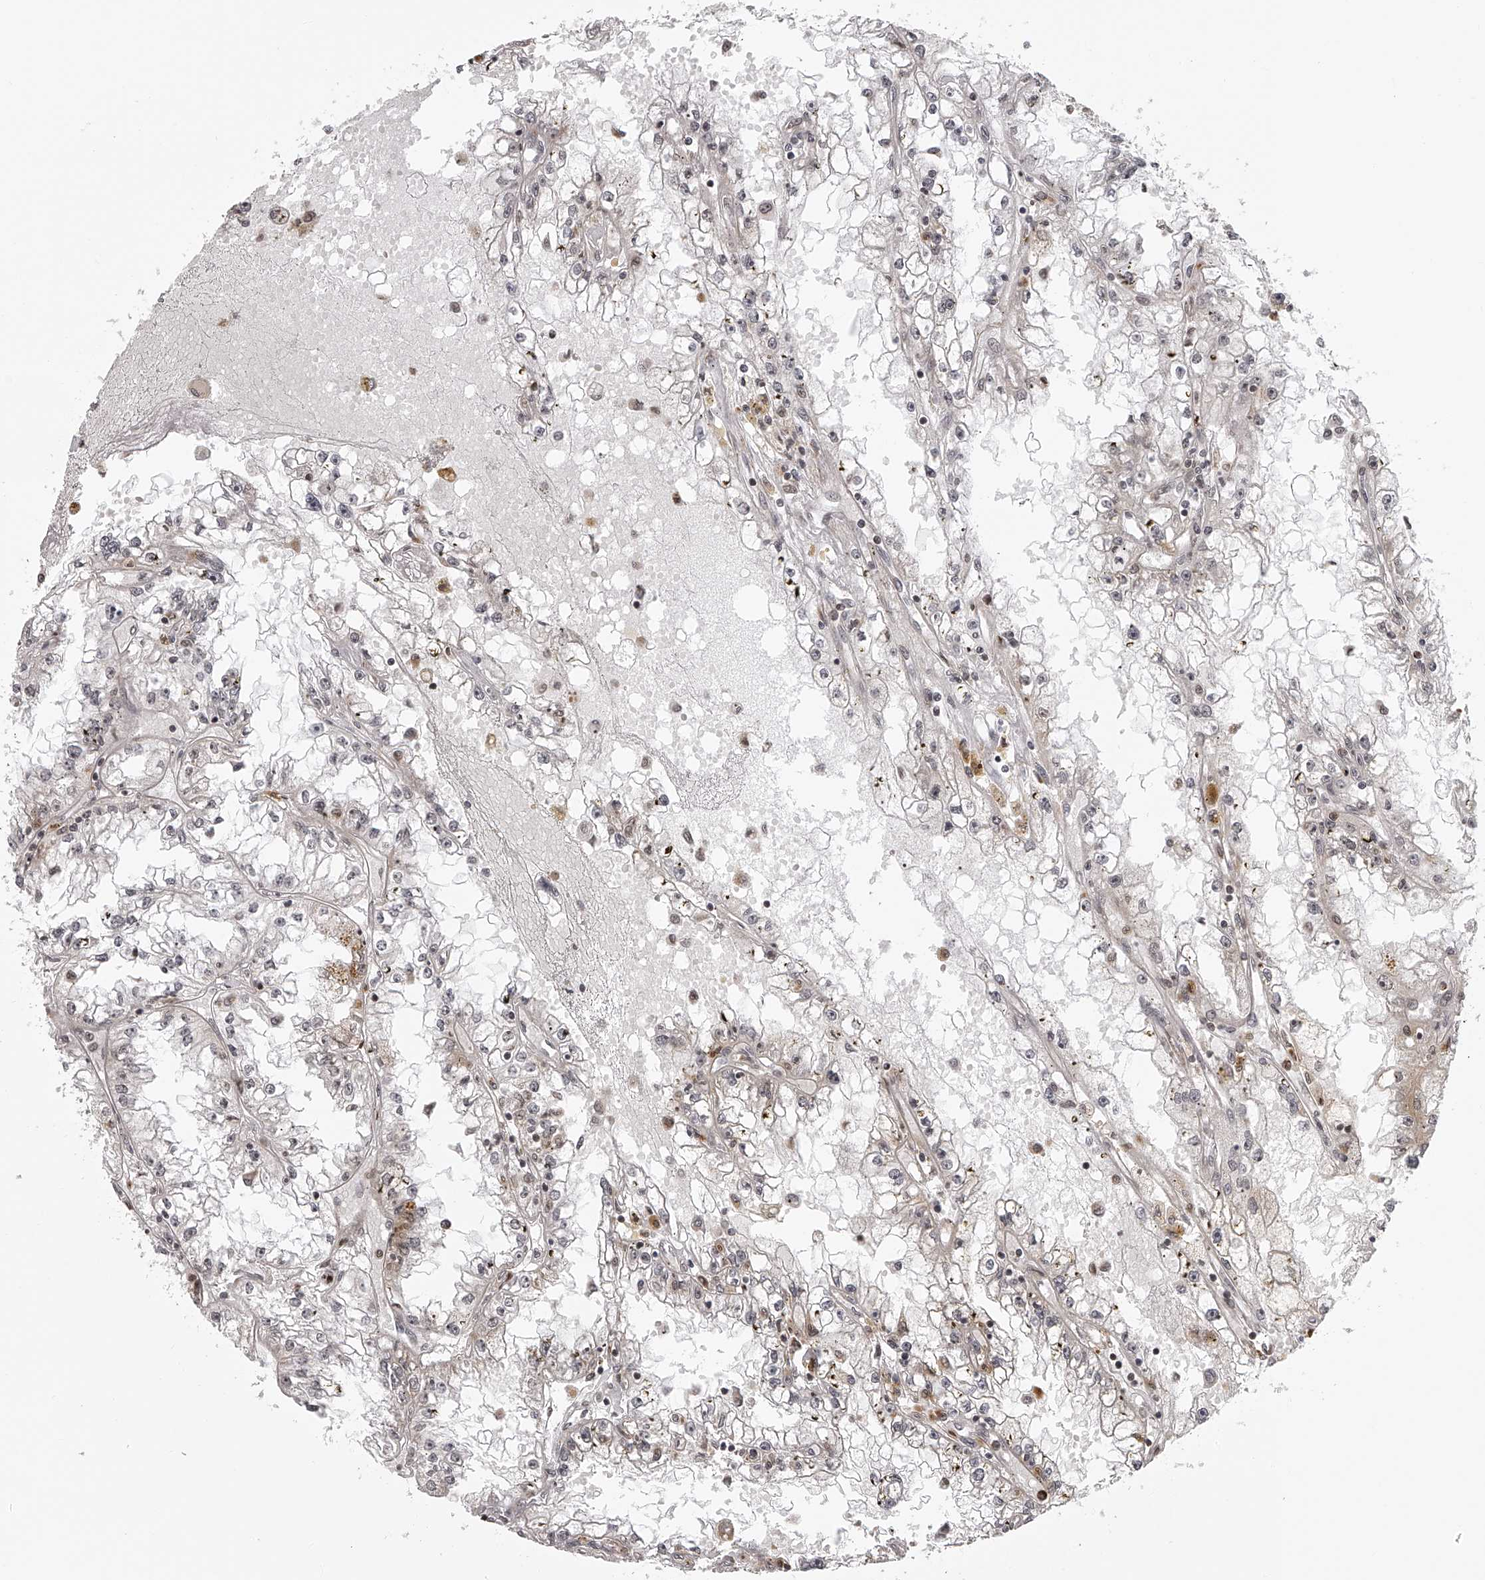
{"staining": {"intensity": "negative", "quantity": "none", "location": "none"}, "tissue": "renal cancer", "cell_type": "Tumor cells", "image_type": "cancer", "snomed": [{"axis": "morphology", "description": "Adenocarcinoma, NOS"}, {"axis": "topography", "description": "Kidney"}], "caption": "Renal adenocarcinoma stained for a protein using immunohistochemistry (IHC) displays no positivity tumor cells.", "gene": "ODF2L", "patient": {"sex": "male", "age": 56}}